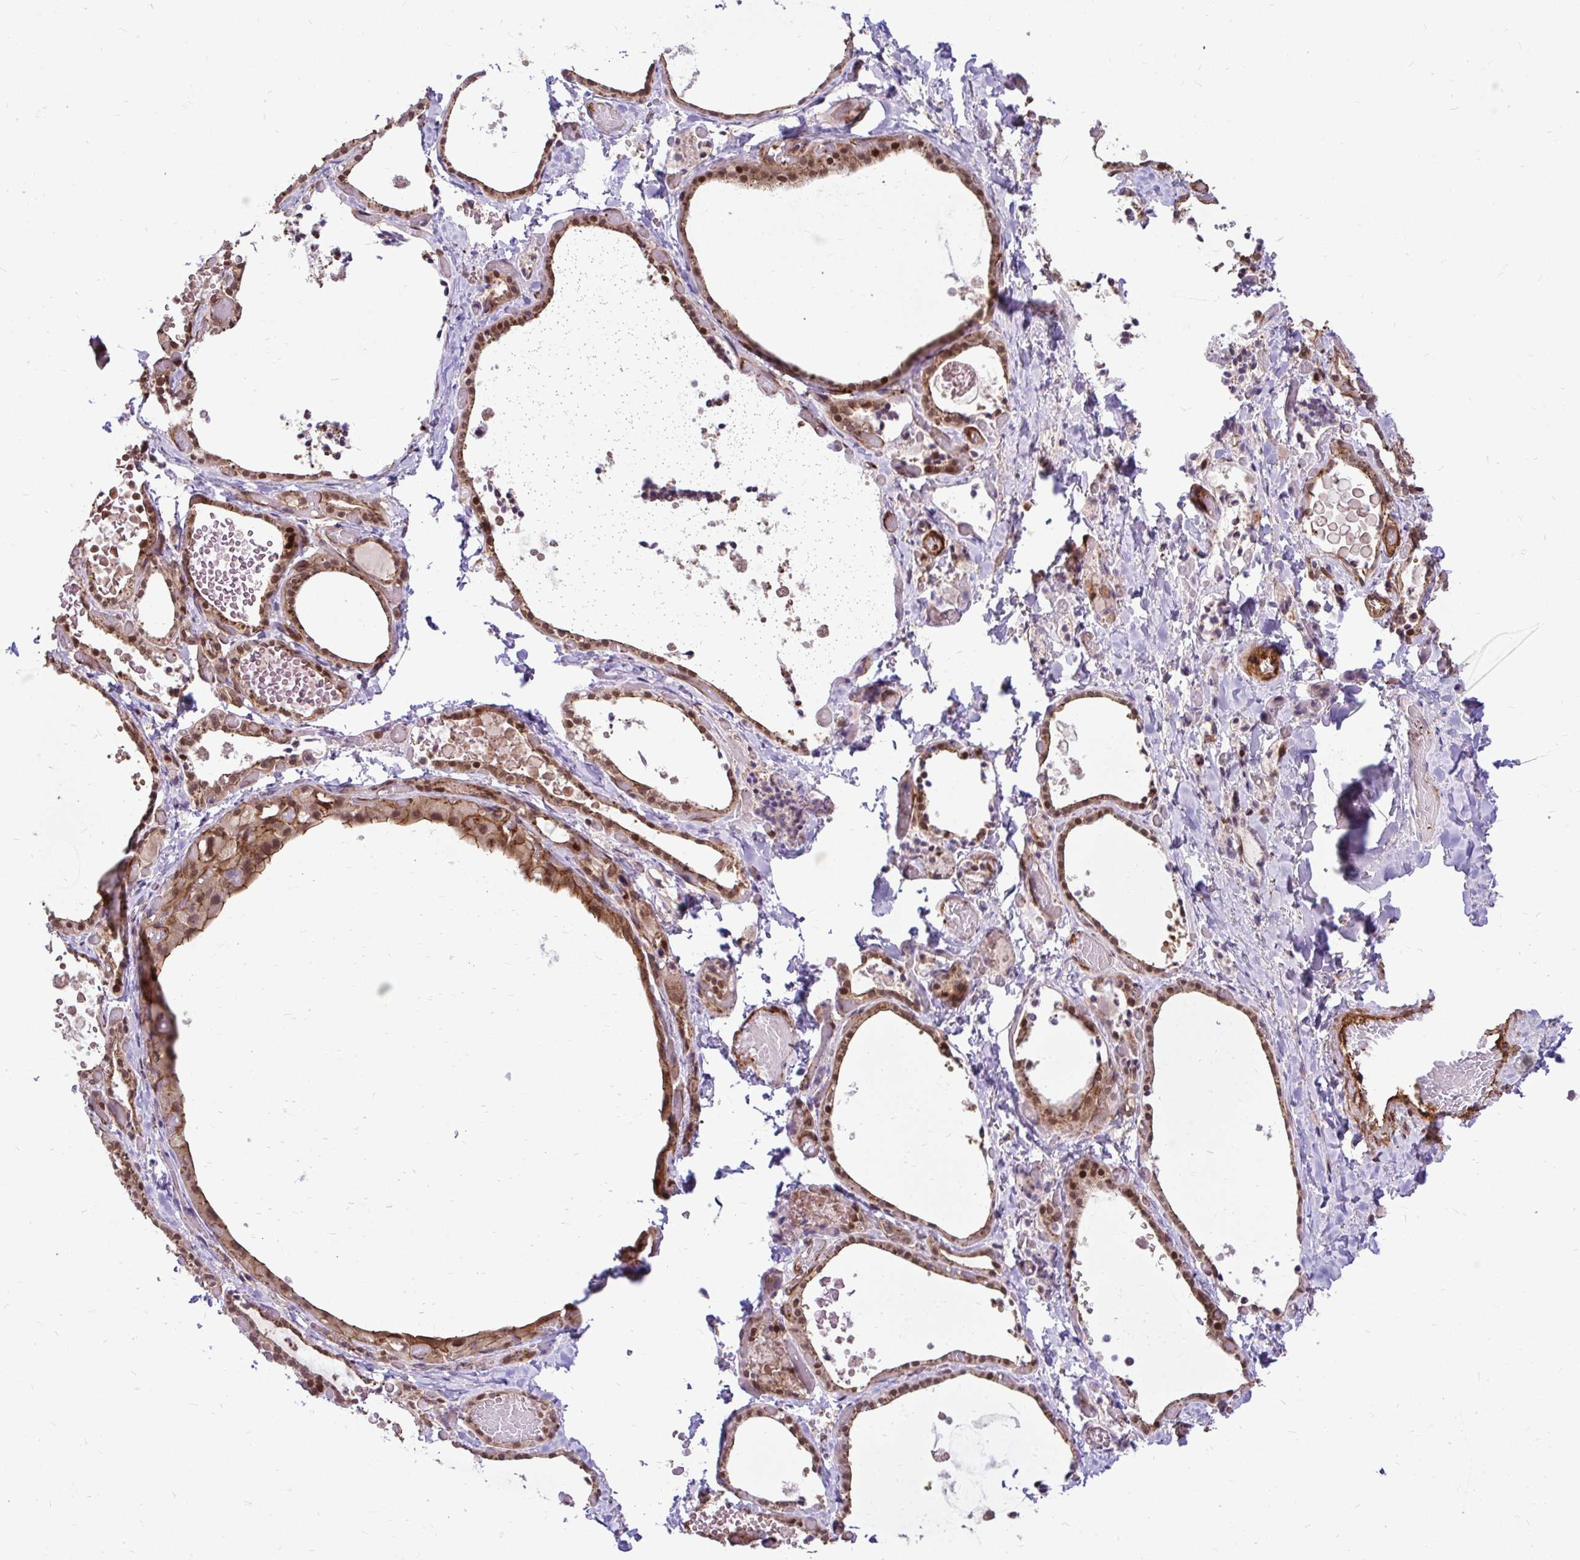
{"staining": {"intensity": "moderate", "quantity": ">75%", "location": "cytoplasmic/membranous,nuclear"}, "tissue": "thyroid gland", "cell_type": "Glandular cells", "image_type": "normal", "snomed": [{"axis": "morphology", "description": "Normal tissue, NOS"}, {"axis": "topography", "description": "Thyroid gland"}], "caption": "The immunohistochemical stain labels moderate cytoplasmic/membranous,nuclear expression in glandular cells of unremarkable thyroid gland.", "gene": "TRIP6", "patient": {"sex": "female", "age": 56}}